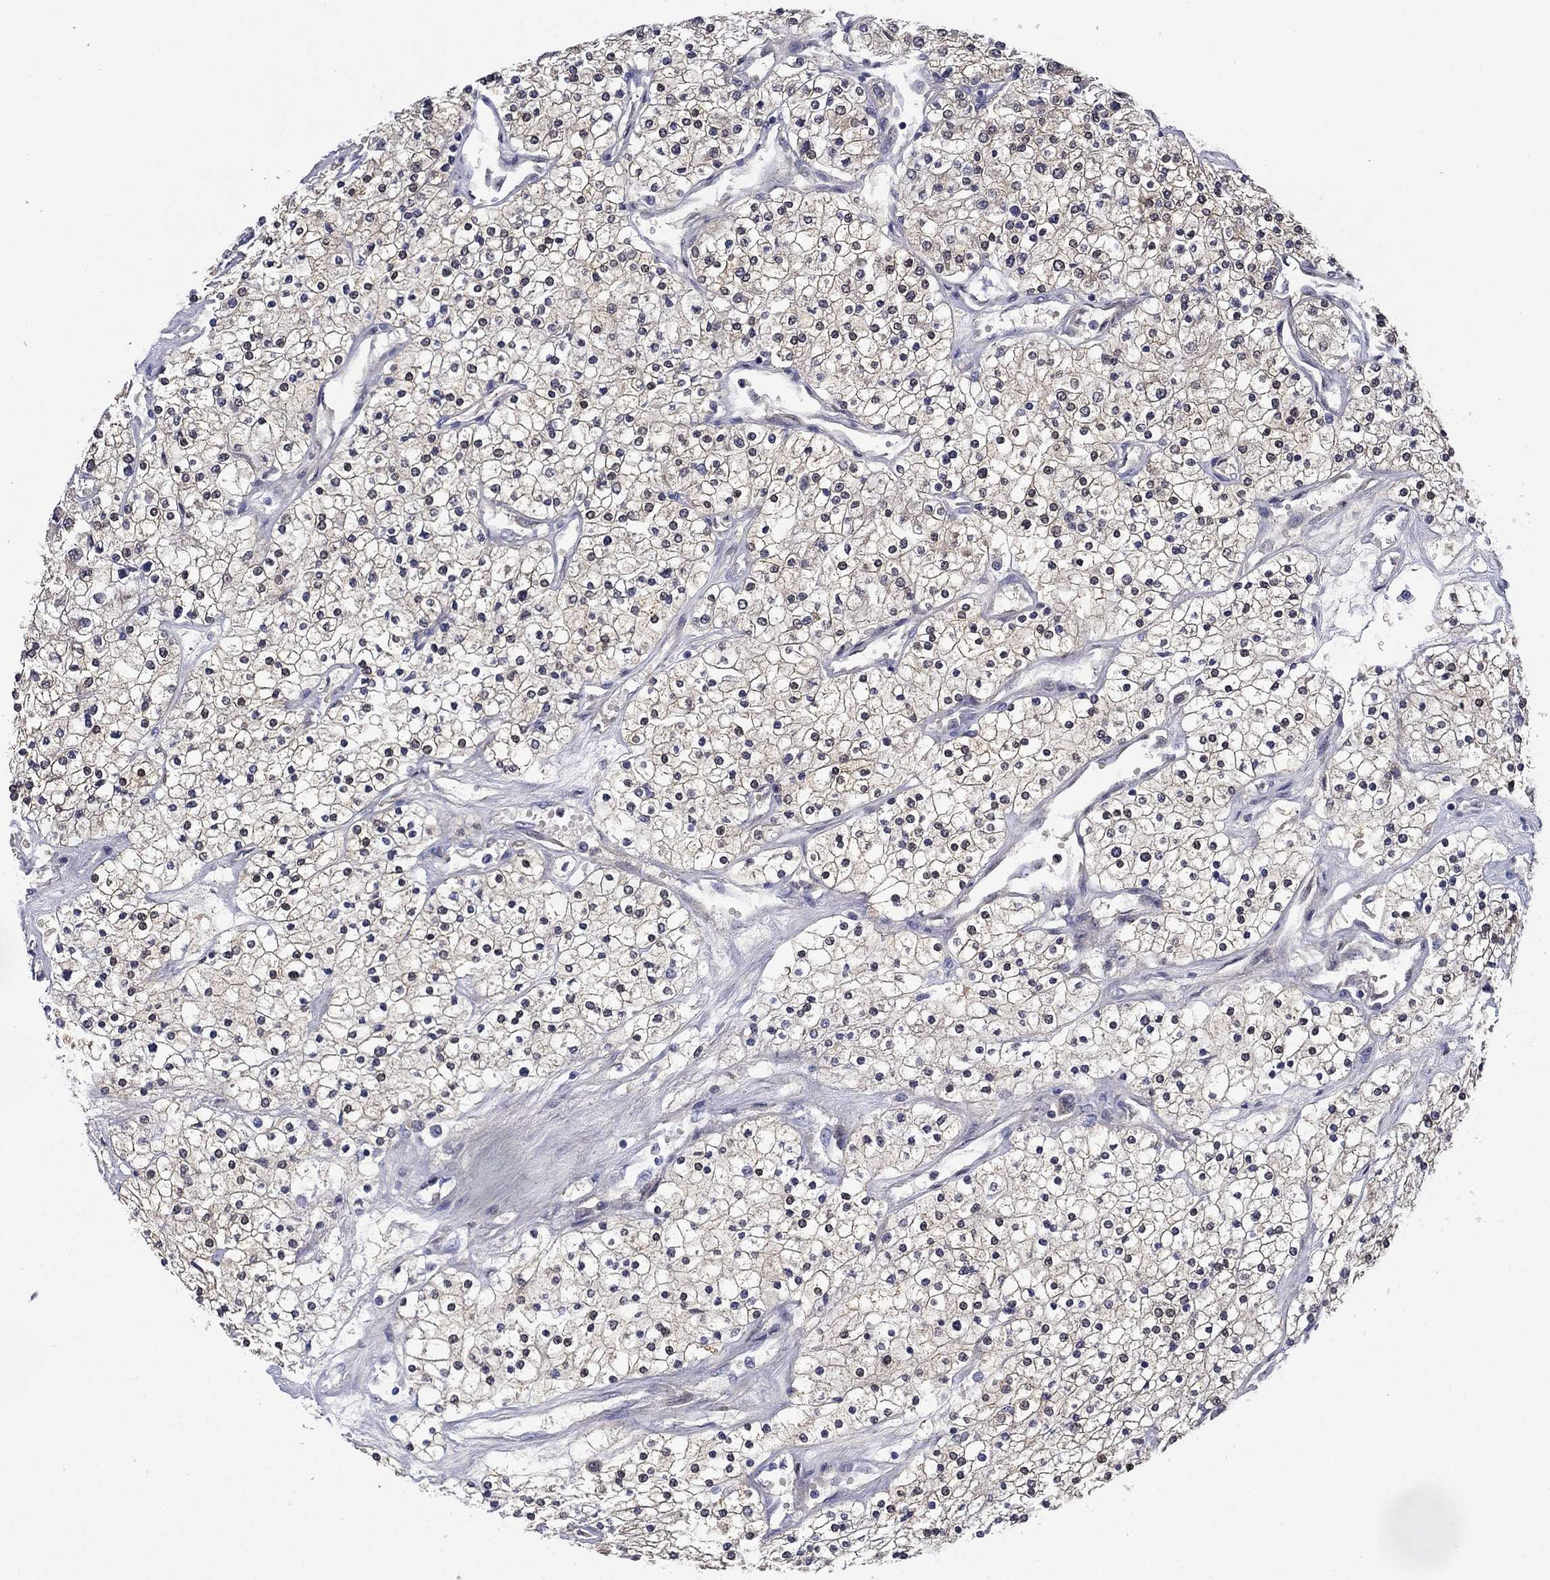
{"staining": {"intensity": "negative", "quantity": "none", "location": "none"}, "tissue": "renal cancer", "cell_type": "Tumor cells", "image_type": "cancer", "snomed": [{"axis": "morphology", "description": "Adenocarcinoma, NOS"}, {"axis": "topography", "description": "Kidney"}], "caption": "An image of human renal cancer (adenocarcinoma) is negative for staining in tumor cells.", "gene": "DDTL", "patient": {"sex": "male", "age": 80}}